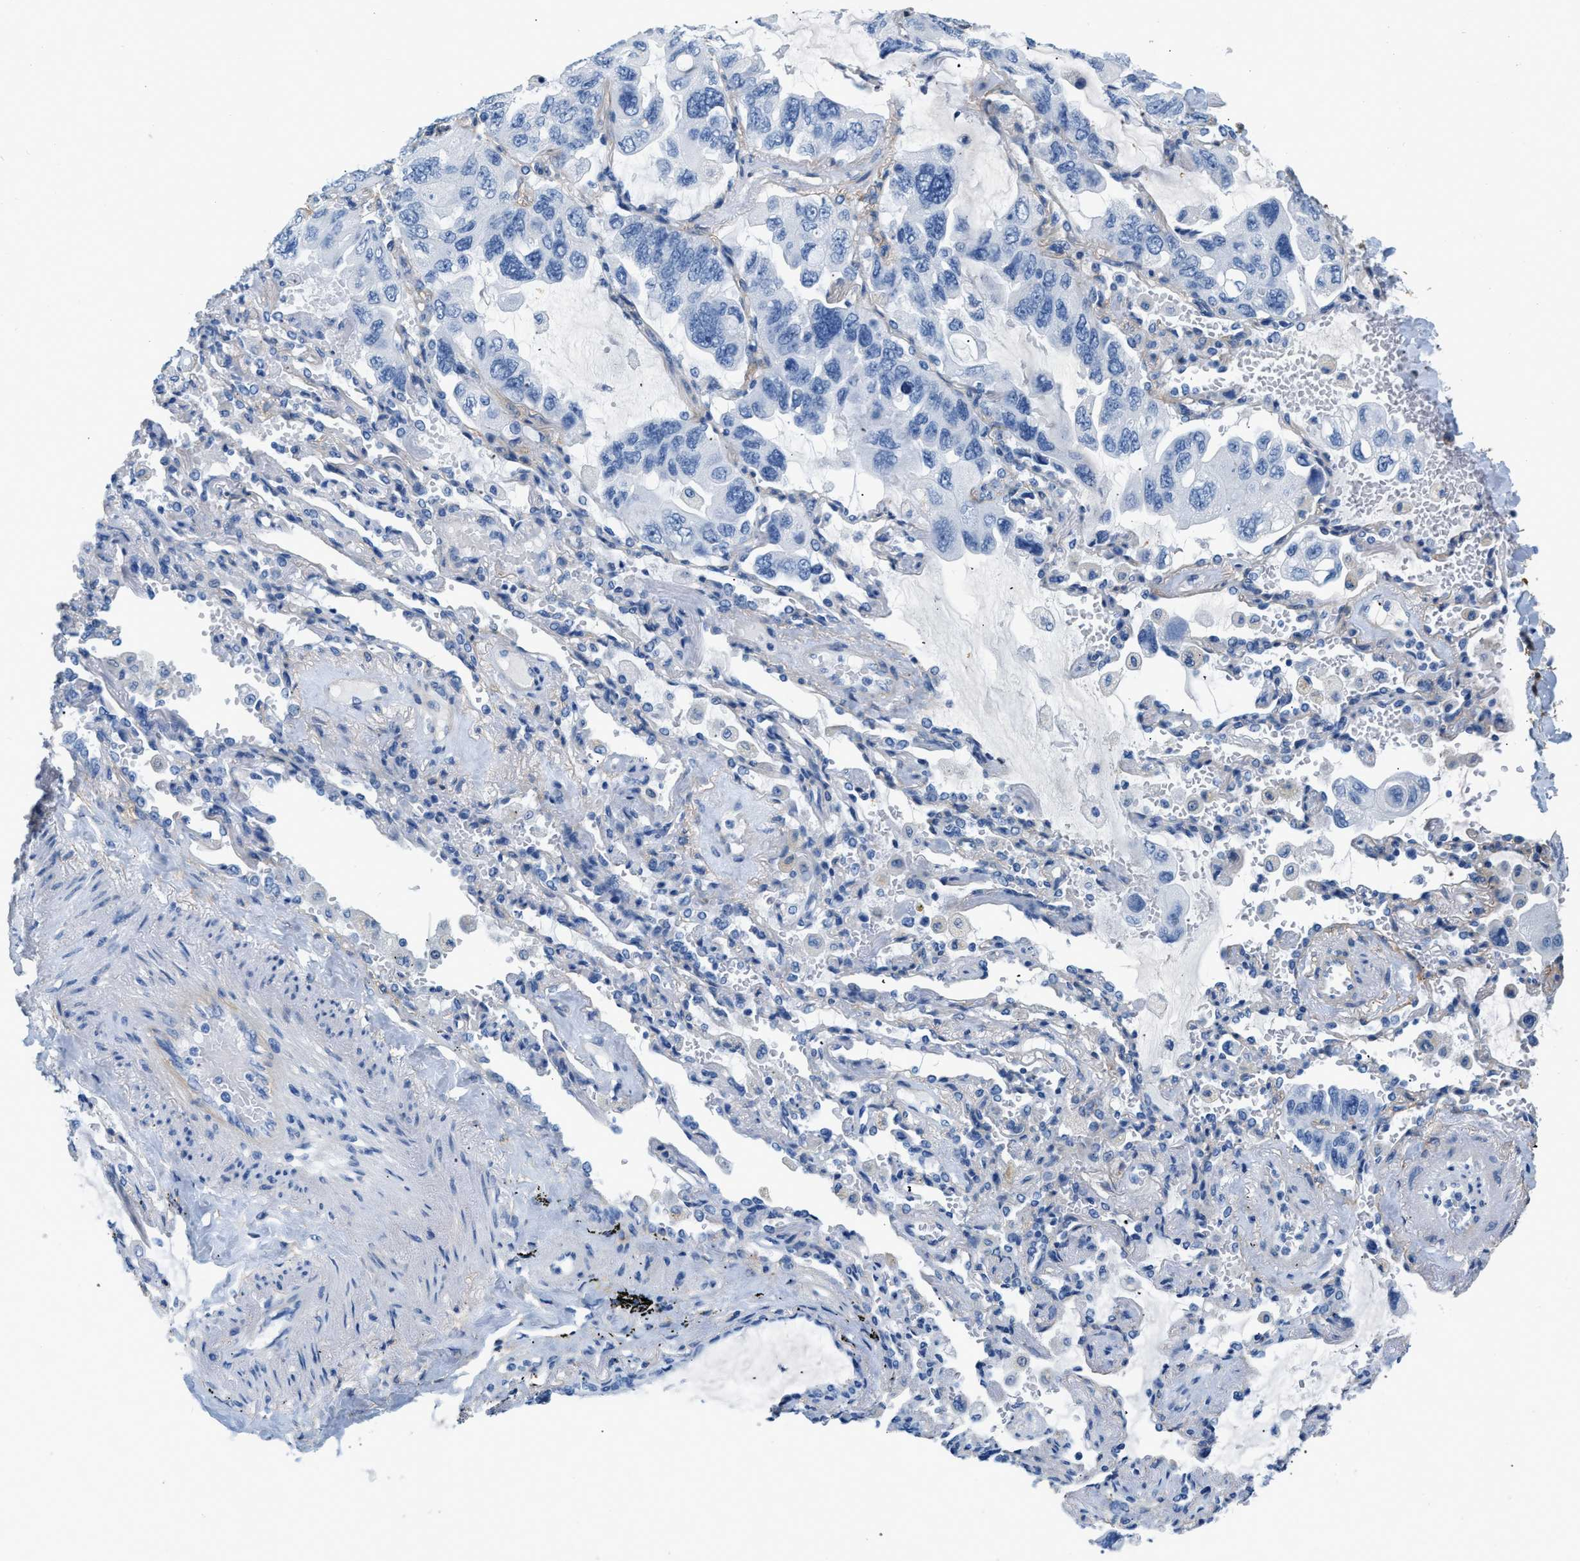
{"staining": {"intensity": "negative", "quantity": "none", "location": "none"}, "tissue": "lung cancer", "cell_type": "Tumor cells", "image_type": "cancer", "snomed": [{"axis": "morphology", "description": "Squamous cell carcinoma, NOS"}, {"axis": "topography", "description": "Lung"}], "caption": "Micrograph shows no significant protein staining in tumor cells of lung cancer.", "gene": "PDGFRB", "patient": {"sex": "female", "age": 73}}